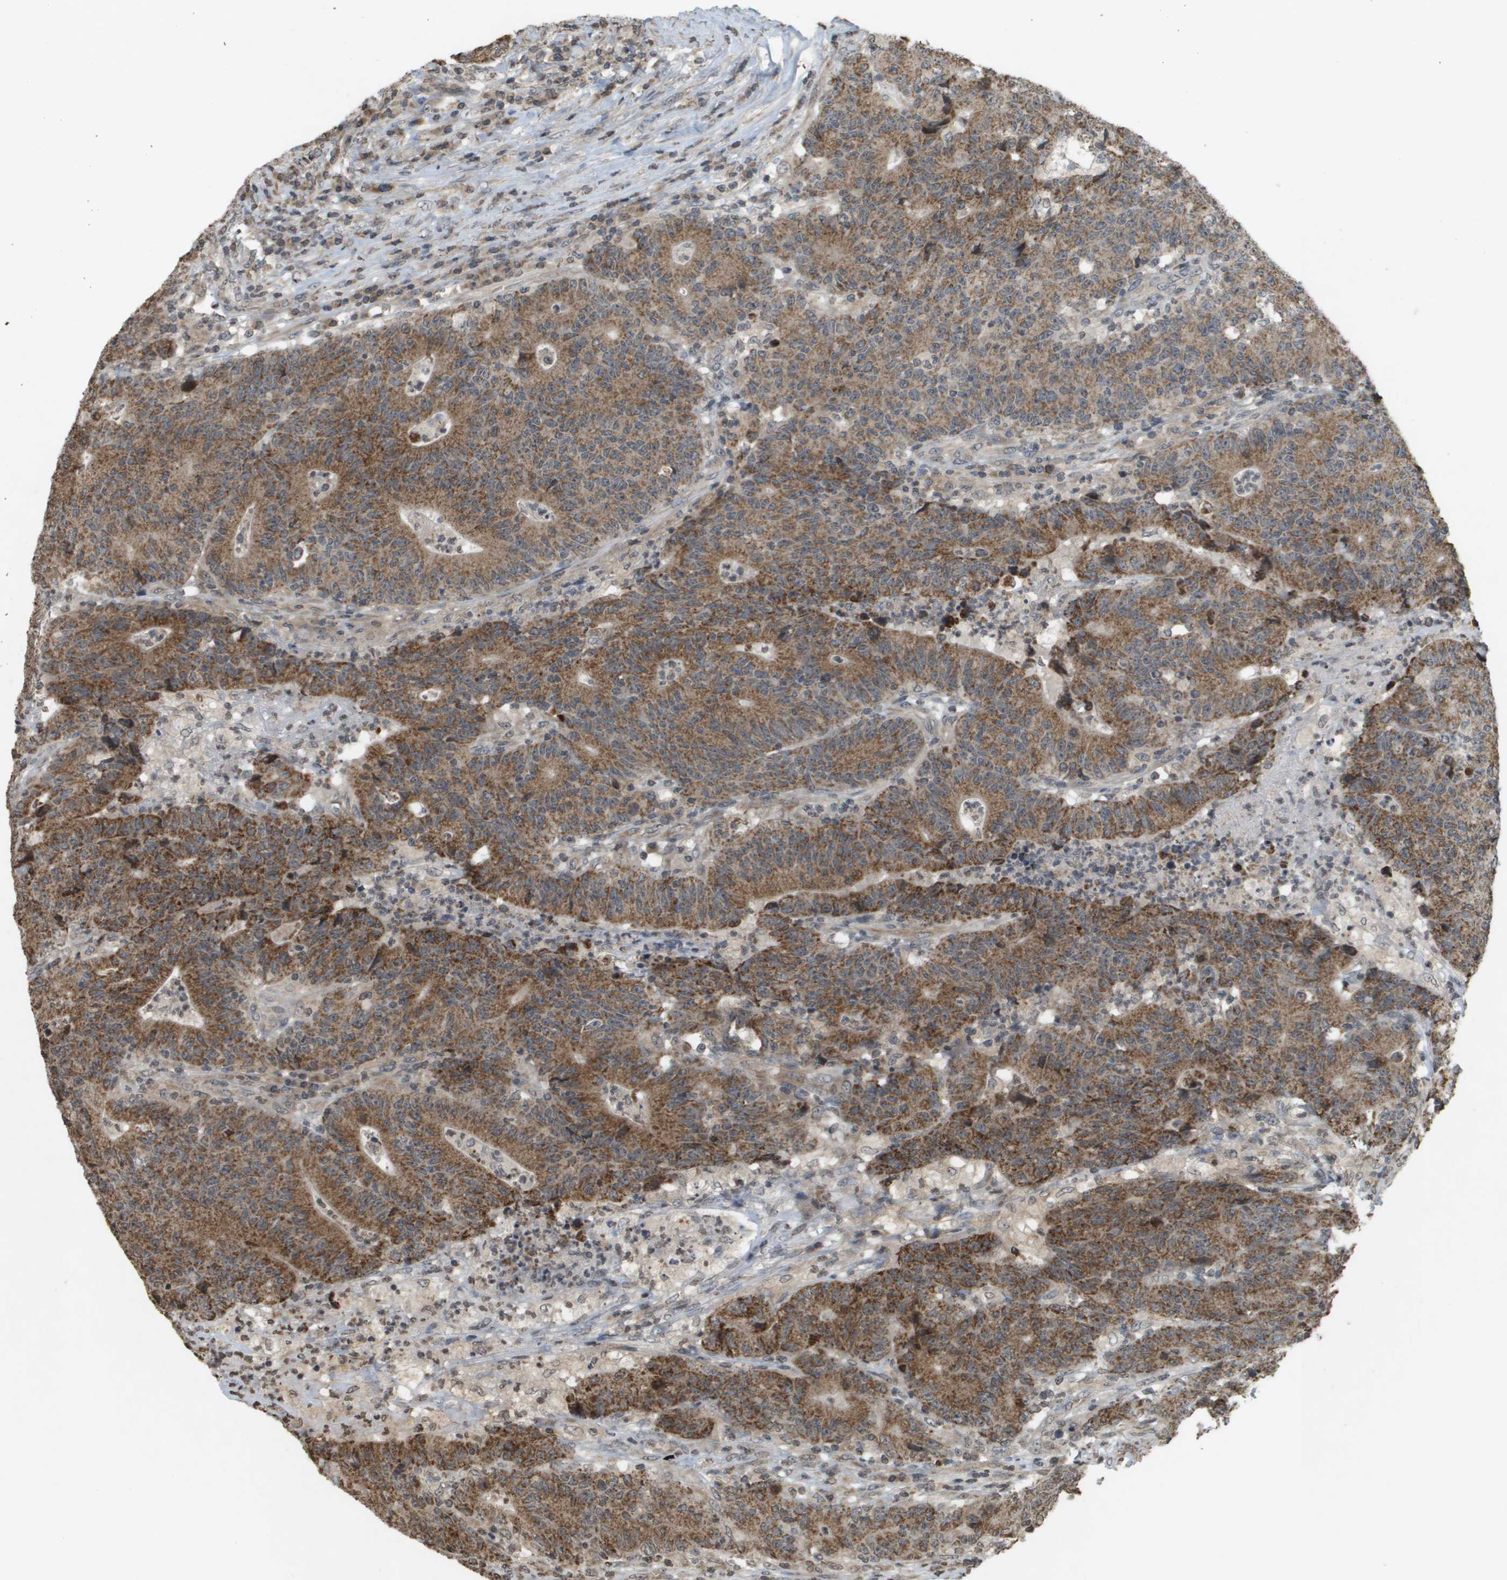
{"staining": {"intensity": "moderate", "quantity": ">75%", "location": "cytoplasmic/membranous"}, "tissue": "colorectal cancer", "cell_type": "Tumor cells", "image_type": "cancer", "snomed": [{"axis": "morphology", "description": "Normal tissue, NOS"}, {"axis": "morphology", "description": "Adenocarcinoma, NOS"}, {"axis": "topography", "description": "Colon"}], "caption": "Colorectal cancer (adenocarcinoma) stained for a protein (brown) exhibits moderate cytoplasmic/membranous positive positivity in about >75% of tumor cells.", "gene": "RAB21", "patient": {"sex": "female", "age": 75}}